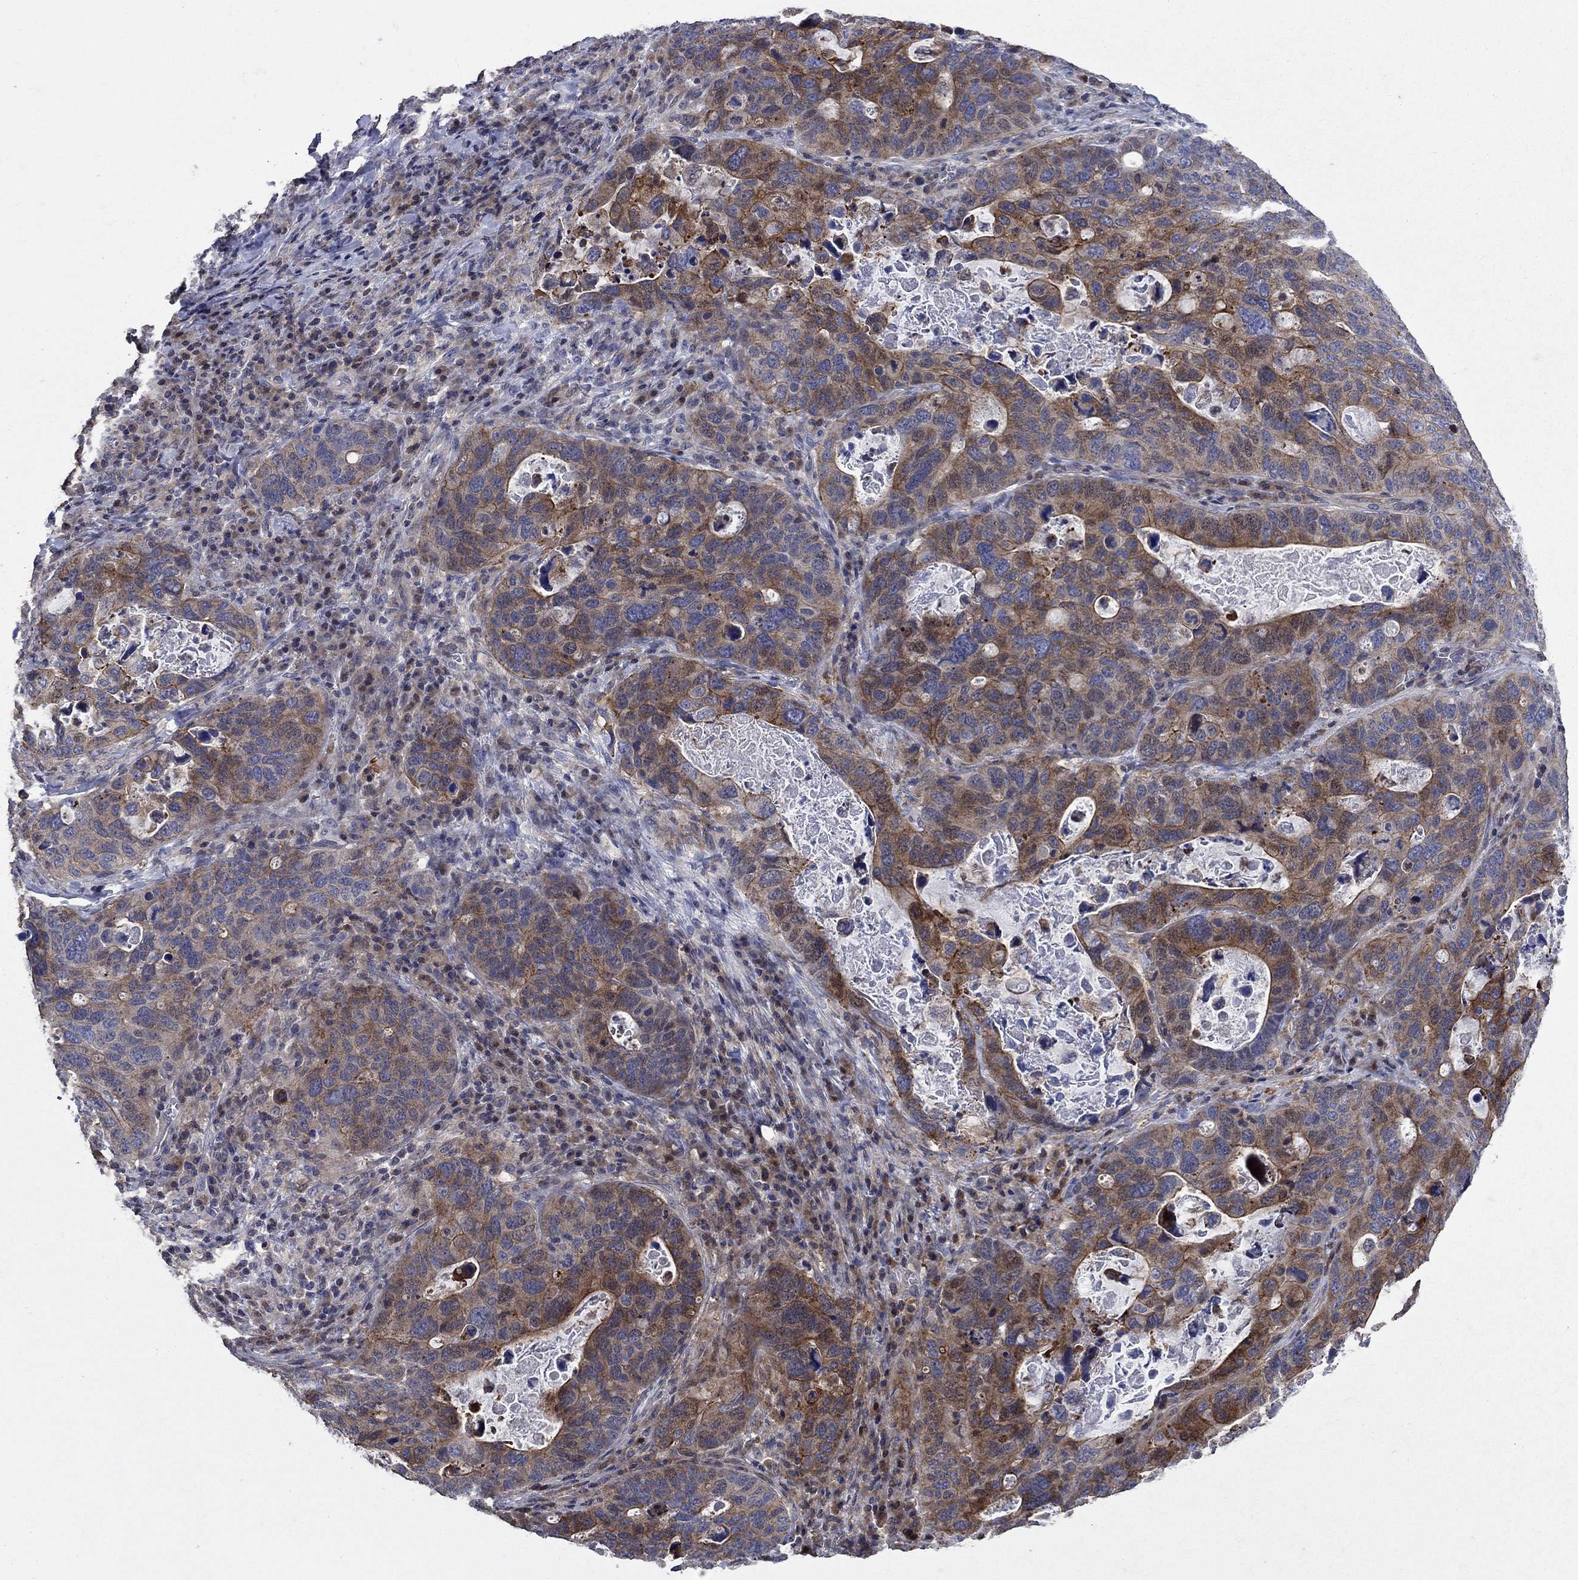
{"staining": {"intensity": "strong", "quantity": "25%-75%", "location": "cytoplasmic/membranous"}, "tissue": "stomach cancer", "cell_type": "Tumor cells", "image_type": "cancer", "snomed": [{"axis": "morphology", "description": "Adenocarcinoma, NOS"}, {"axis": "topography", "description": "Stomach"}], "caption": "Adenocarcinoma (stomach) stained for a protein displays strong cytoplasmic/membranous positivity in tumor cells.", "gene": "DVL1", "patient": {"sex": "male", "age": 54}}